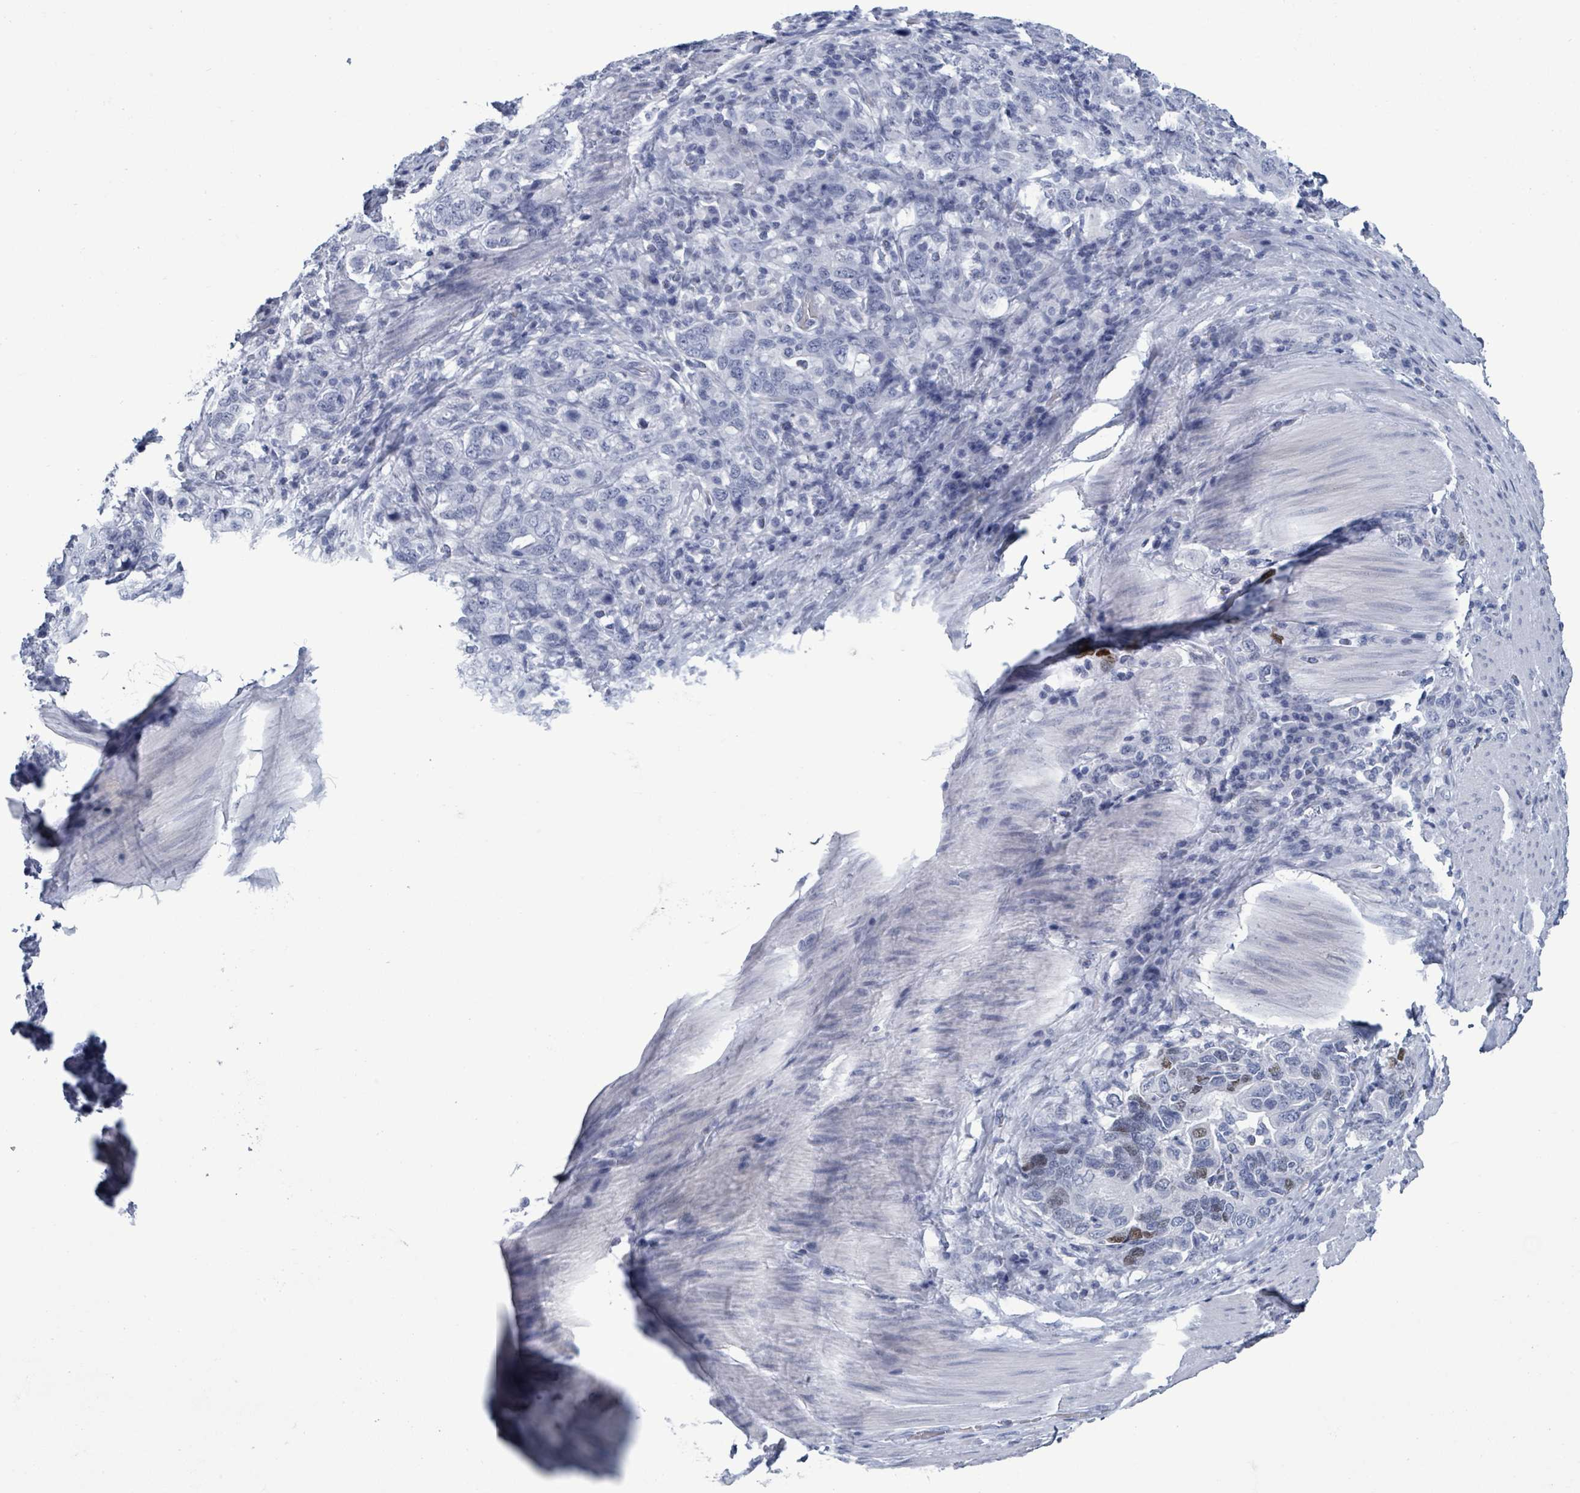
{"staining": {"intensity": "moderate", "quantity": "<25%", "location": "nuclear"}, "tissue": "stomach cancer", "cell_type": "Tumor cells", "image_type": "cancer", "snomed": [{"axis": "morphology", "description": "Adenocarcinoma, NOS"}, {"axis": "topography", "description": "Stomach, upper"}, {"axis": "topography", "description": "Stomach"}], "caption": "Stomach adenocarcinoma tissue demonstrates moderate nuclear staining in approximately <25% of tumor cells, visualized by immunohistochemistry.", "gene": "NKX2-1", "patient": {"sex": "male", "age": 62}}